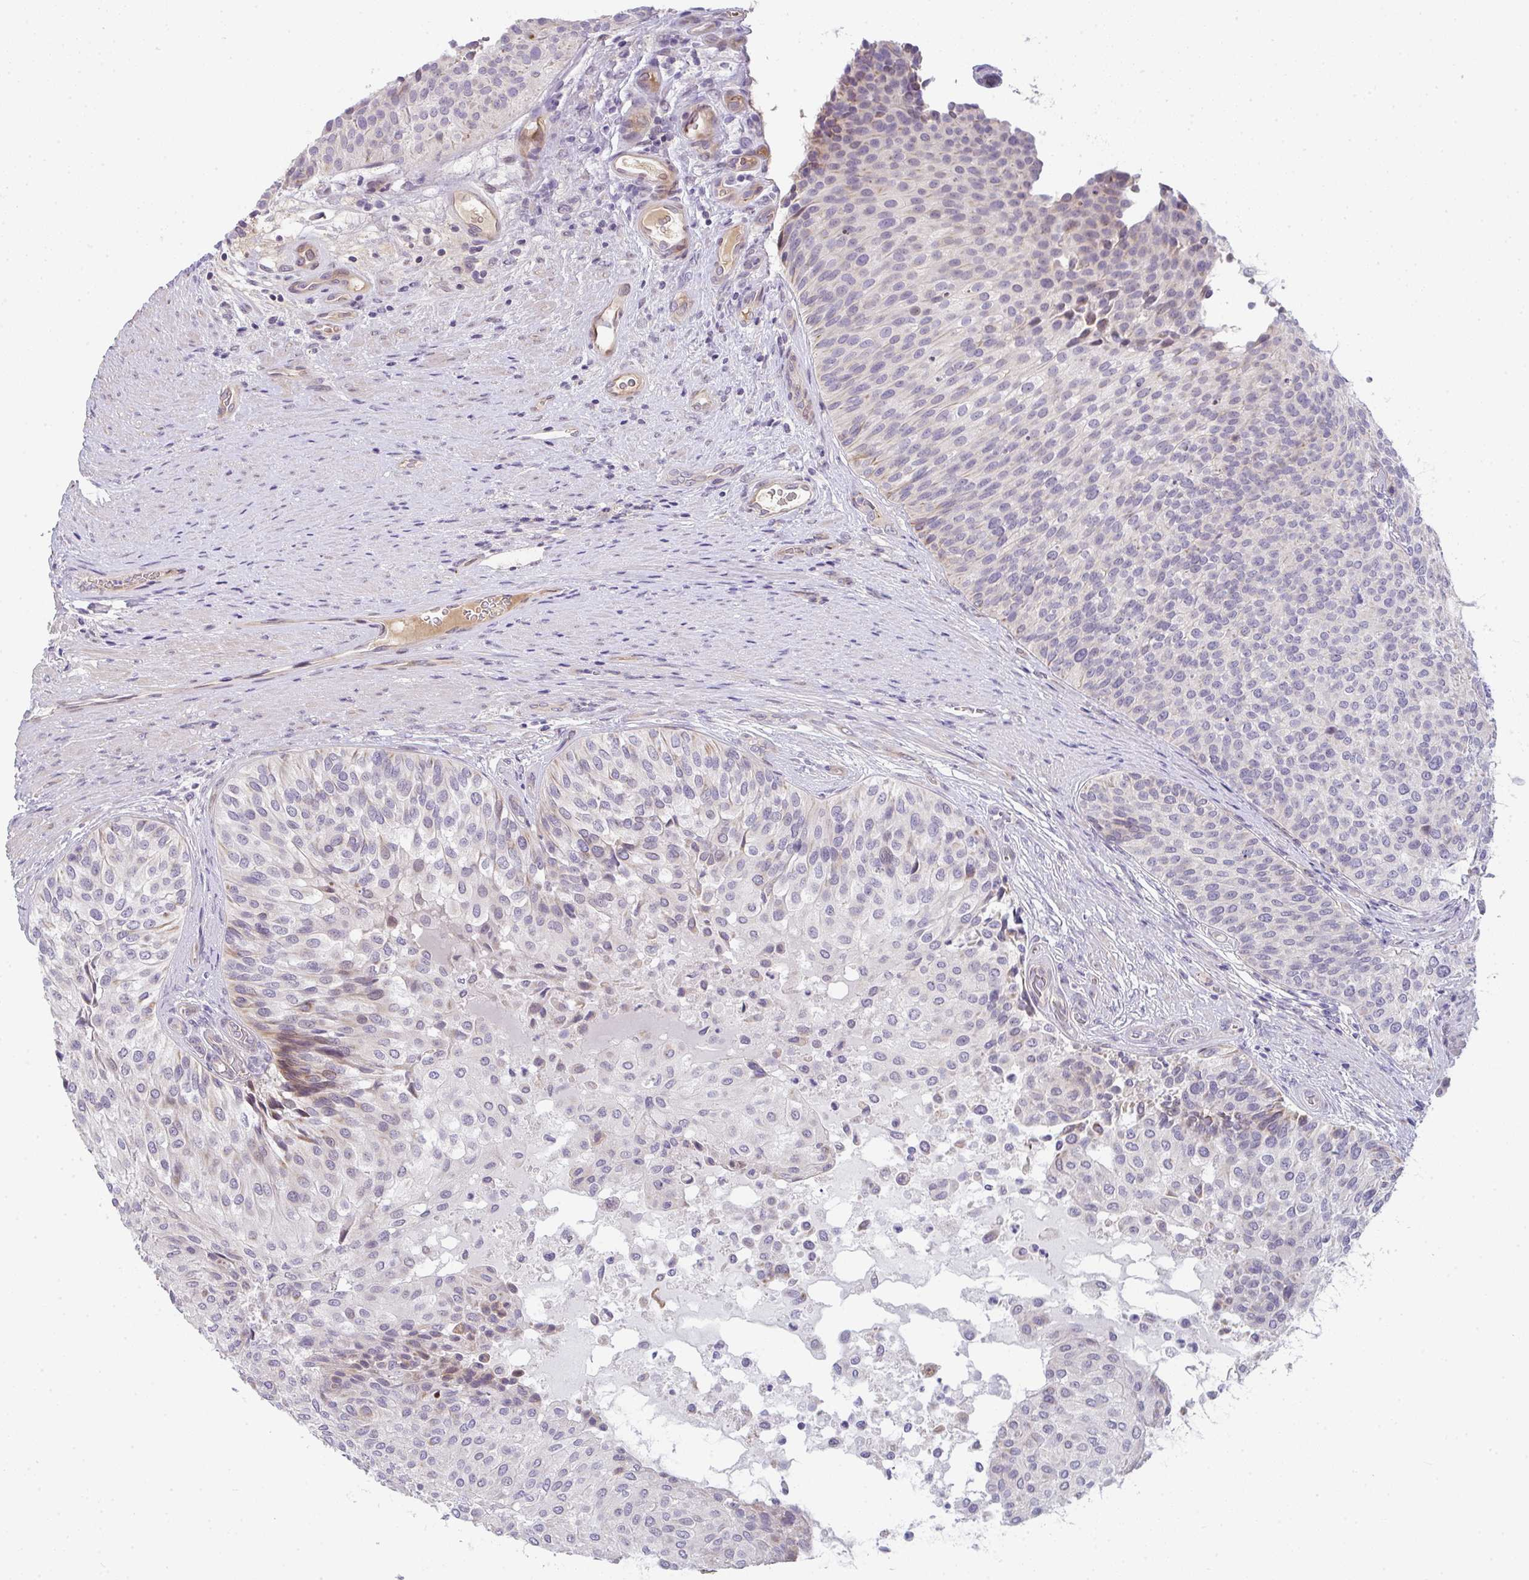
{"staining": {"intensity": "weak", "quantity": "25%-75%", "location": "cytoplasmic/membranous"}, "tissue": "urinary bladder", "cell_type": "Urothelial cells", "image_type": "normal", "snomed": [{"axis": "morphology", "description": "Normal tissue, NOS"}, {"axis": "topography", "description": "Urinary bladder"}, {"axis": "topography", "description": "Prostate"}], "caption": "Urinary bladder stained for a protein displays weak cytoplasmic/membranous positivity in urothelial cells. The protein of interest is stained brown, and the nuclei are stained in blue (DAB (3,3'-diaminobenzidine) IHC with brightfield microscopy, high magnification).", "gene": "TNFRSF10A", "patient": {"sex": "male", "age": 77}}